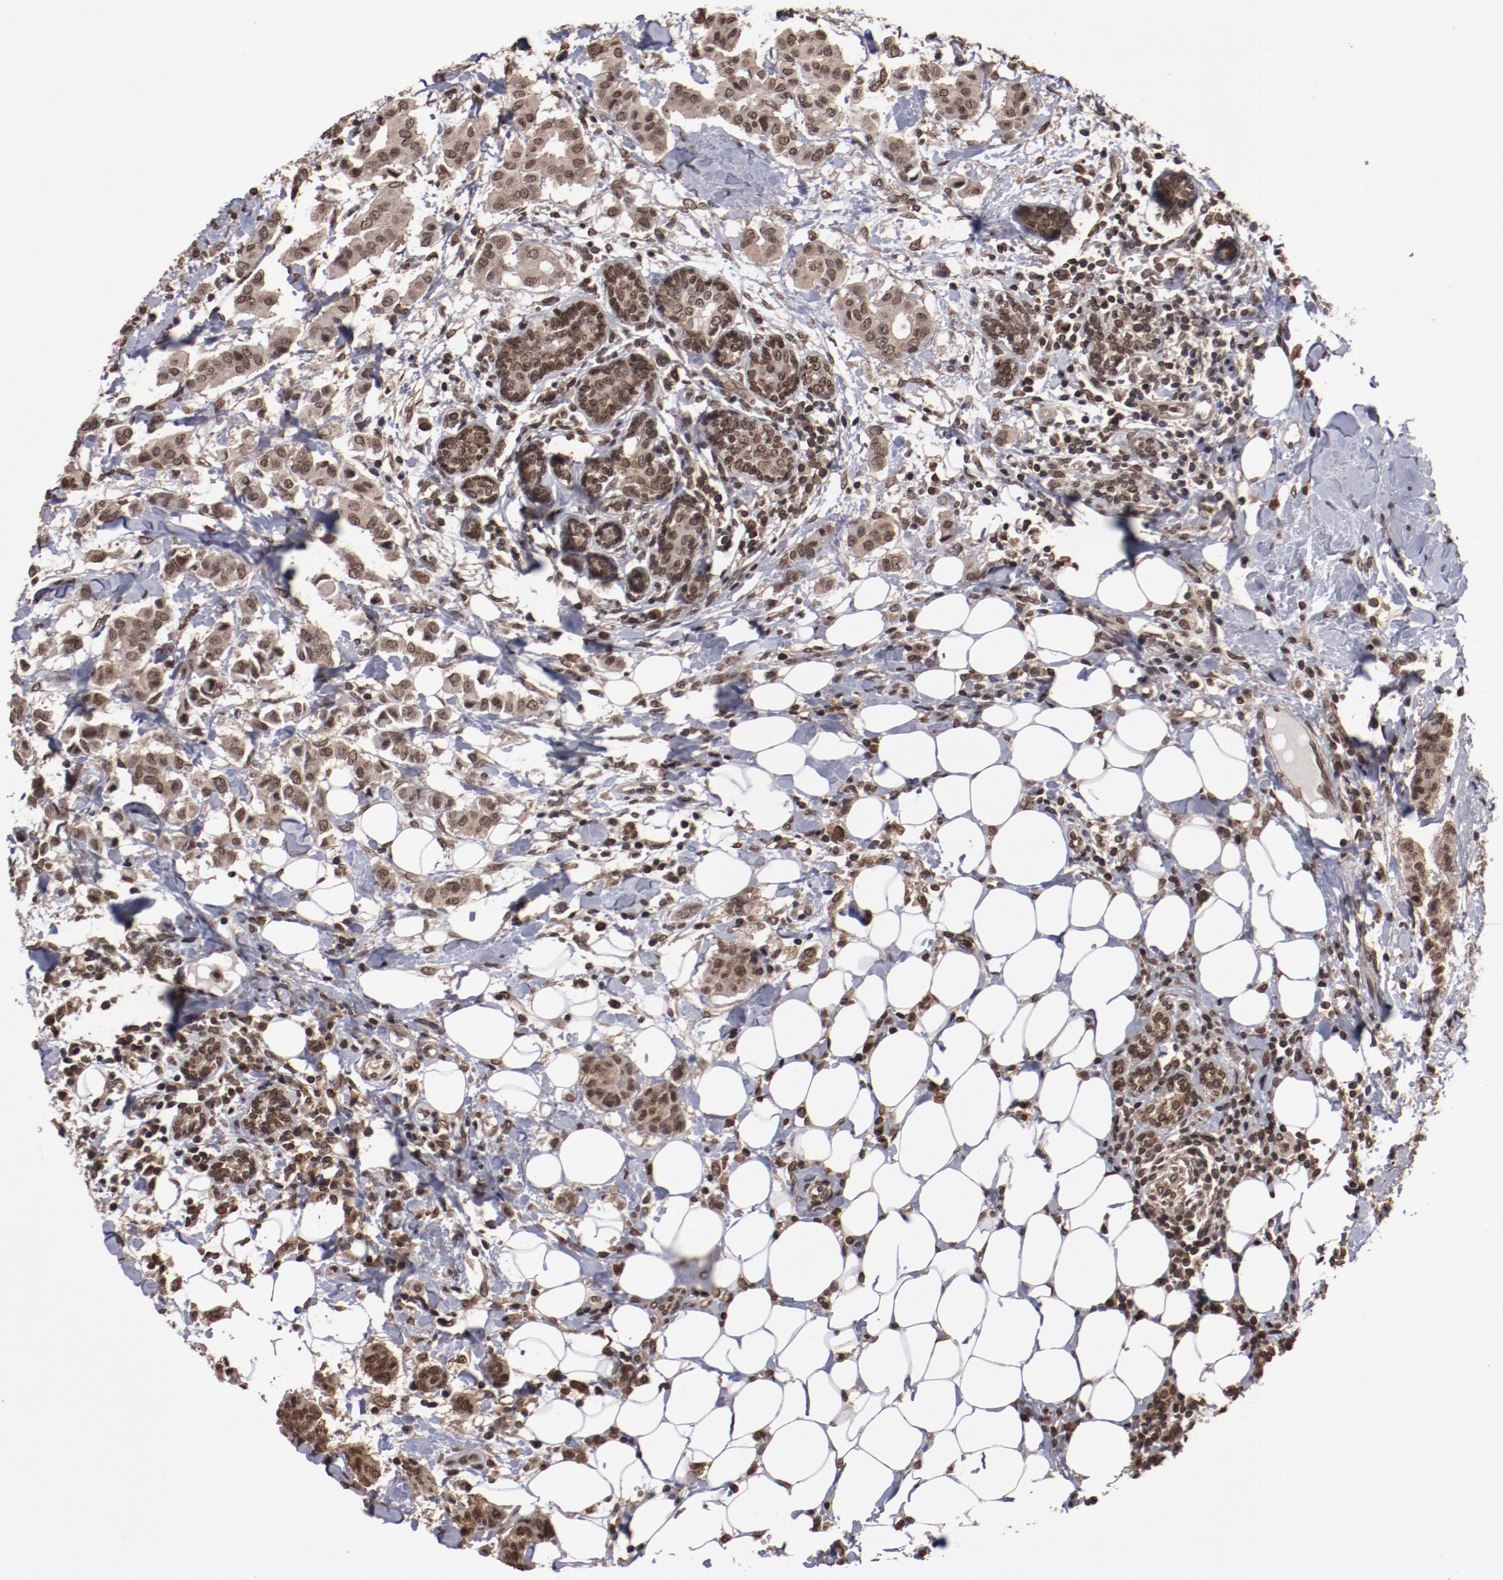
{"staining": {"intensity": "moderate", "quantity": ">75%", "location": "cytoplasmic/membranous,nuclear"}, "tissue": "breast cancer", "cell_type": "Tumor cells", "image_type": "cancer", "snomed": [{"axis": "morphology", "description": "Duct carcinoma"}, {"axis": "topography", "description": "Breast"}], "caption": "This photomicrograph shows IHC staining of infiltrating ductal carcinoma (breast), with medium moderate cytoplasmic/membranous and nuclear staining in about >75% of tumor cells.", "gene": "AKT1", "patient": {"sex": "female", "age": 40}}